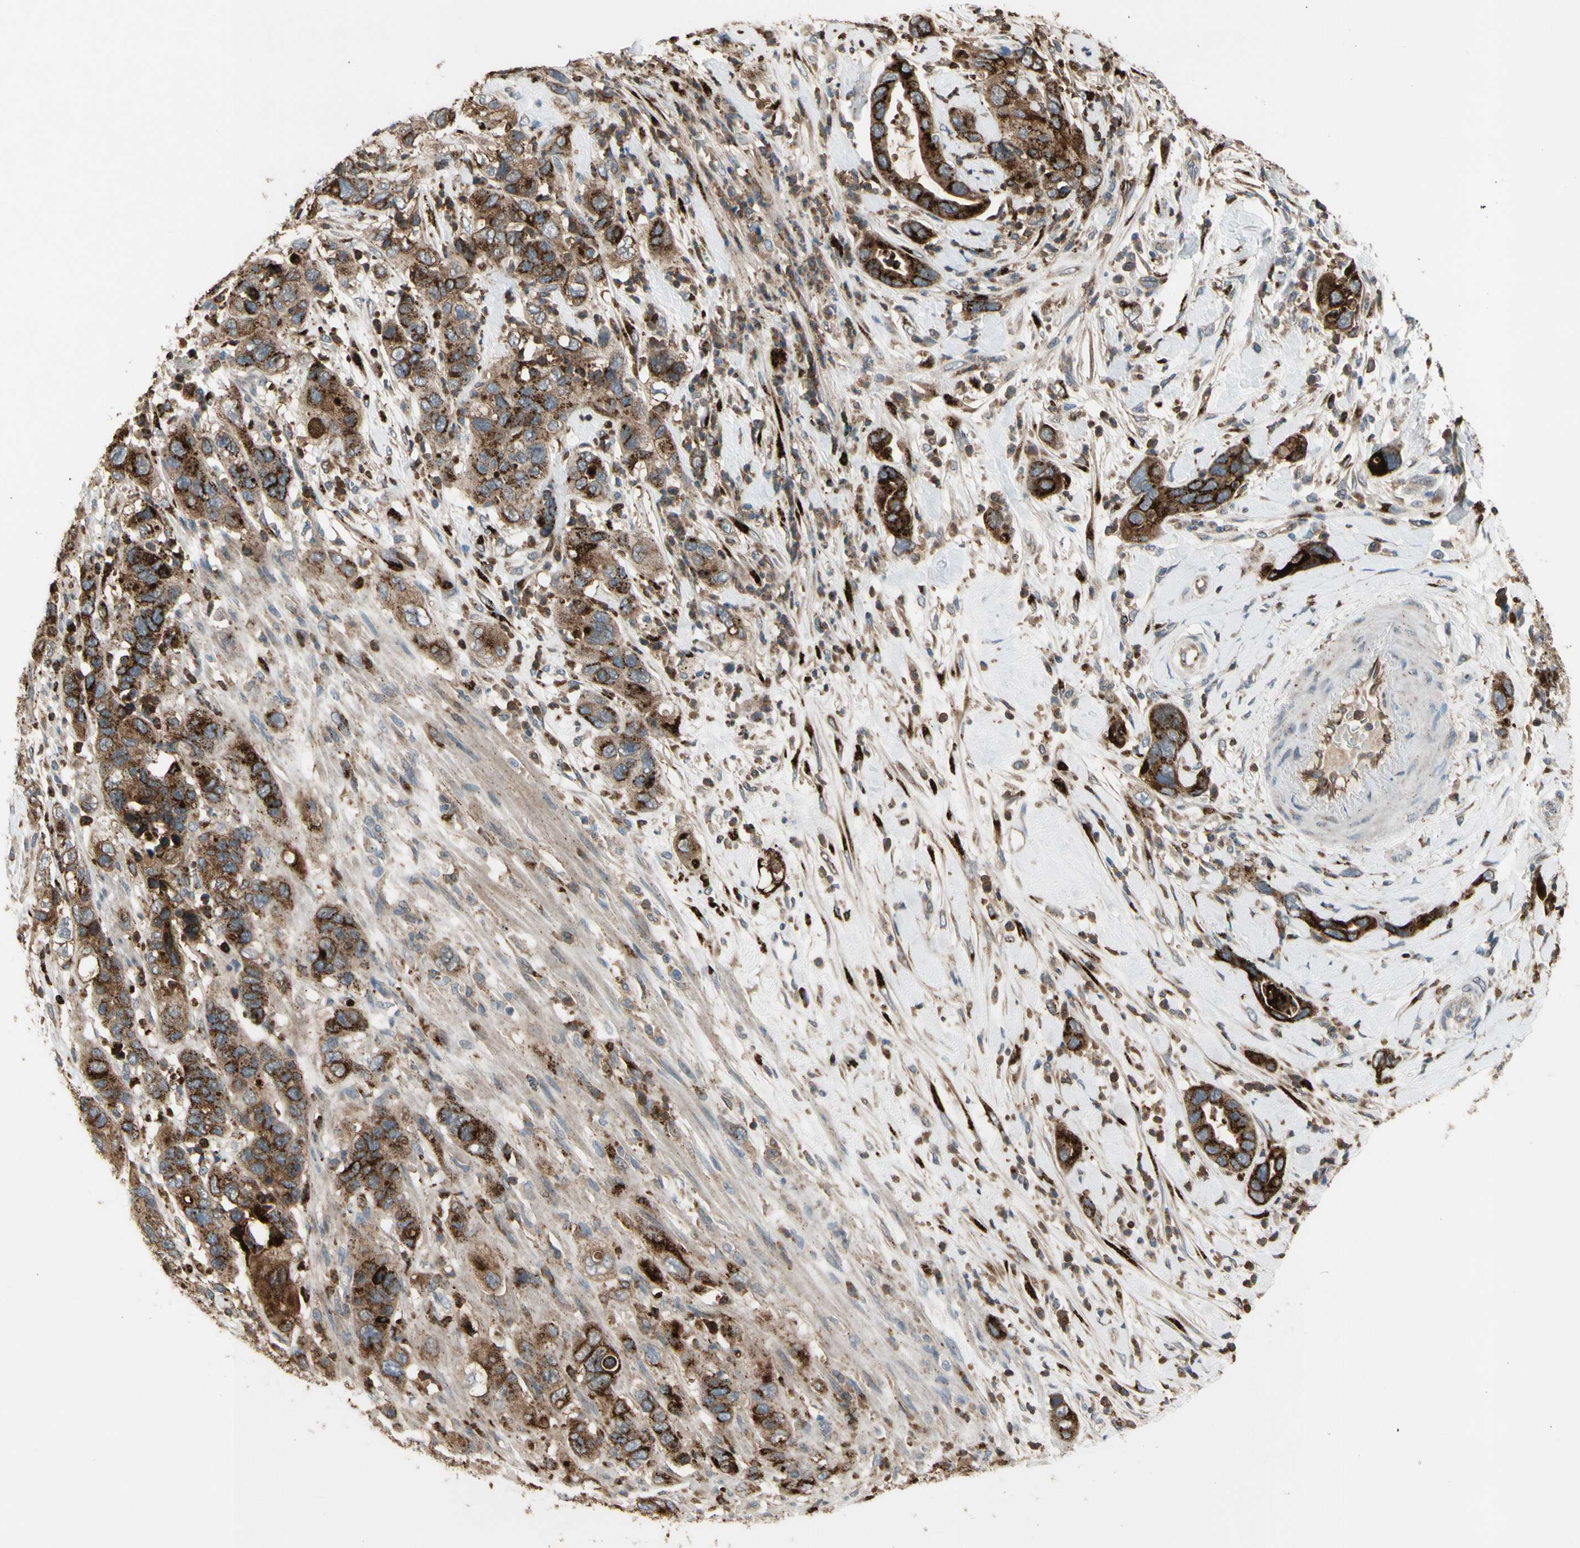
{"staining": {"intensity": "strong", "quantity": ">75%", "location": "cytoplasmic/membranous"}, "tissue": "pancreatic cancer", "cell_type": "Tumor cells", "image_type": "cancer", "snomed": [{"axis": "morphology", "description": "Adenocarcinoma, NOS"}, {"axis": "topography", "description": "Pancreas"}], "caption": "Brown immunohistochemical staining in human pancreatic cancer demonstrates strong cytoplasmic/membranous positivity in approximately >75% of tumor cells.", "gene": "GALNT5", "patient": {"sex": "female", "age": 71}}